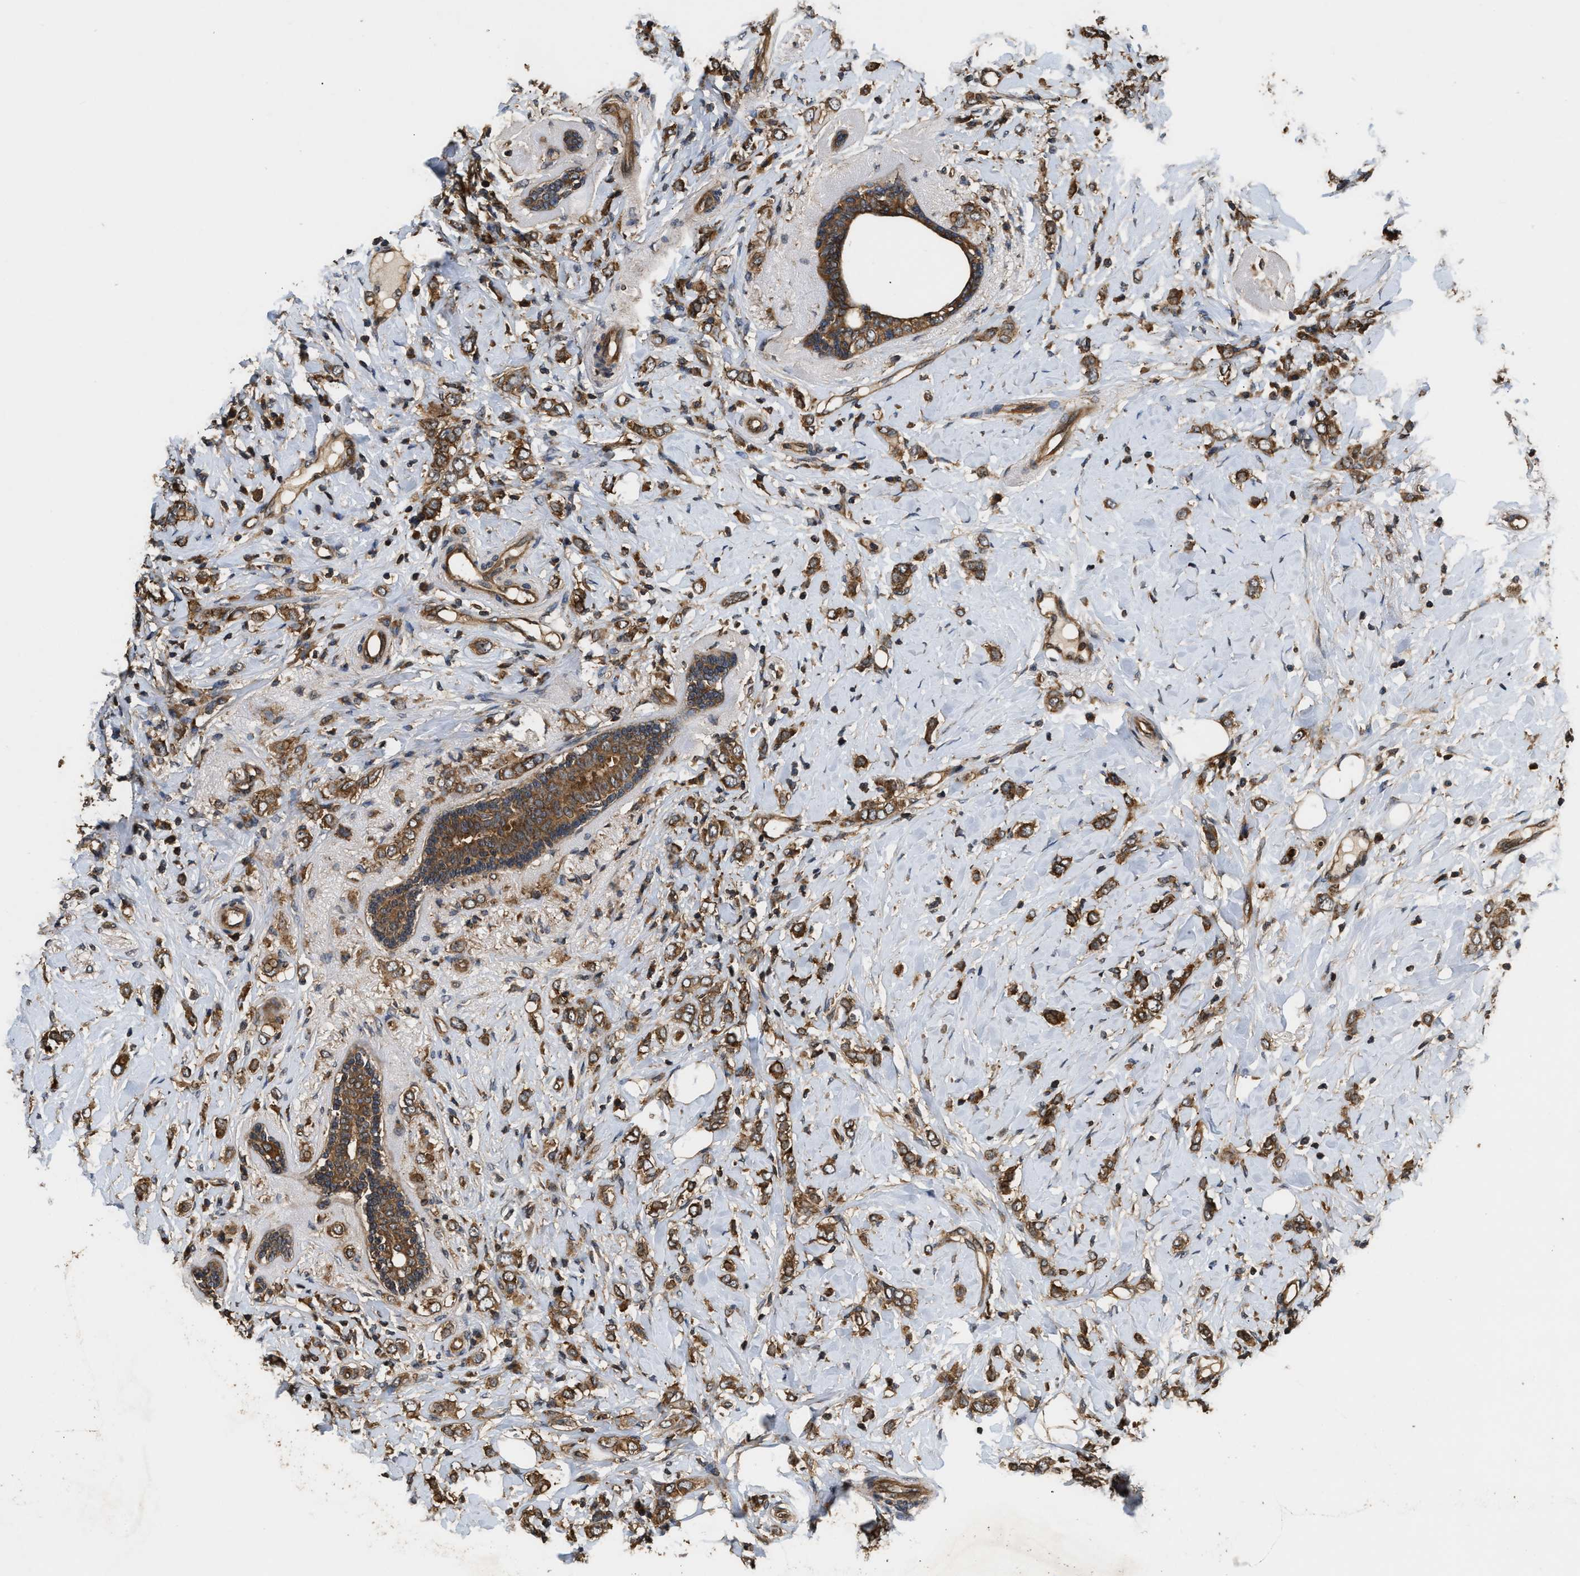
{"staining": {"intensity": "strong", "quantity": ">75%", "location": "cytoplasmic/membranous"}, "tissue": "breast cancer", "cell_type": "Tumor cells", "image_type": "cancer", "snomed": [{"axis": "morphology", "description": "Normal tissue, NOS"}, {"axis": "morphology", "description": "Lobular carcinoma"}, {"axis": "topography", "description": "Breast"}], "caption": "Strong cytoplasmic/membranous positivity for a protein is present in about >75% of tumor cells of breast lobular carcinoma using immunohistochemistry (IHC).", "gene": "DNAJC2", "patient": {"sex": "female", "age": 47}}